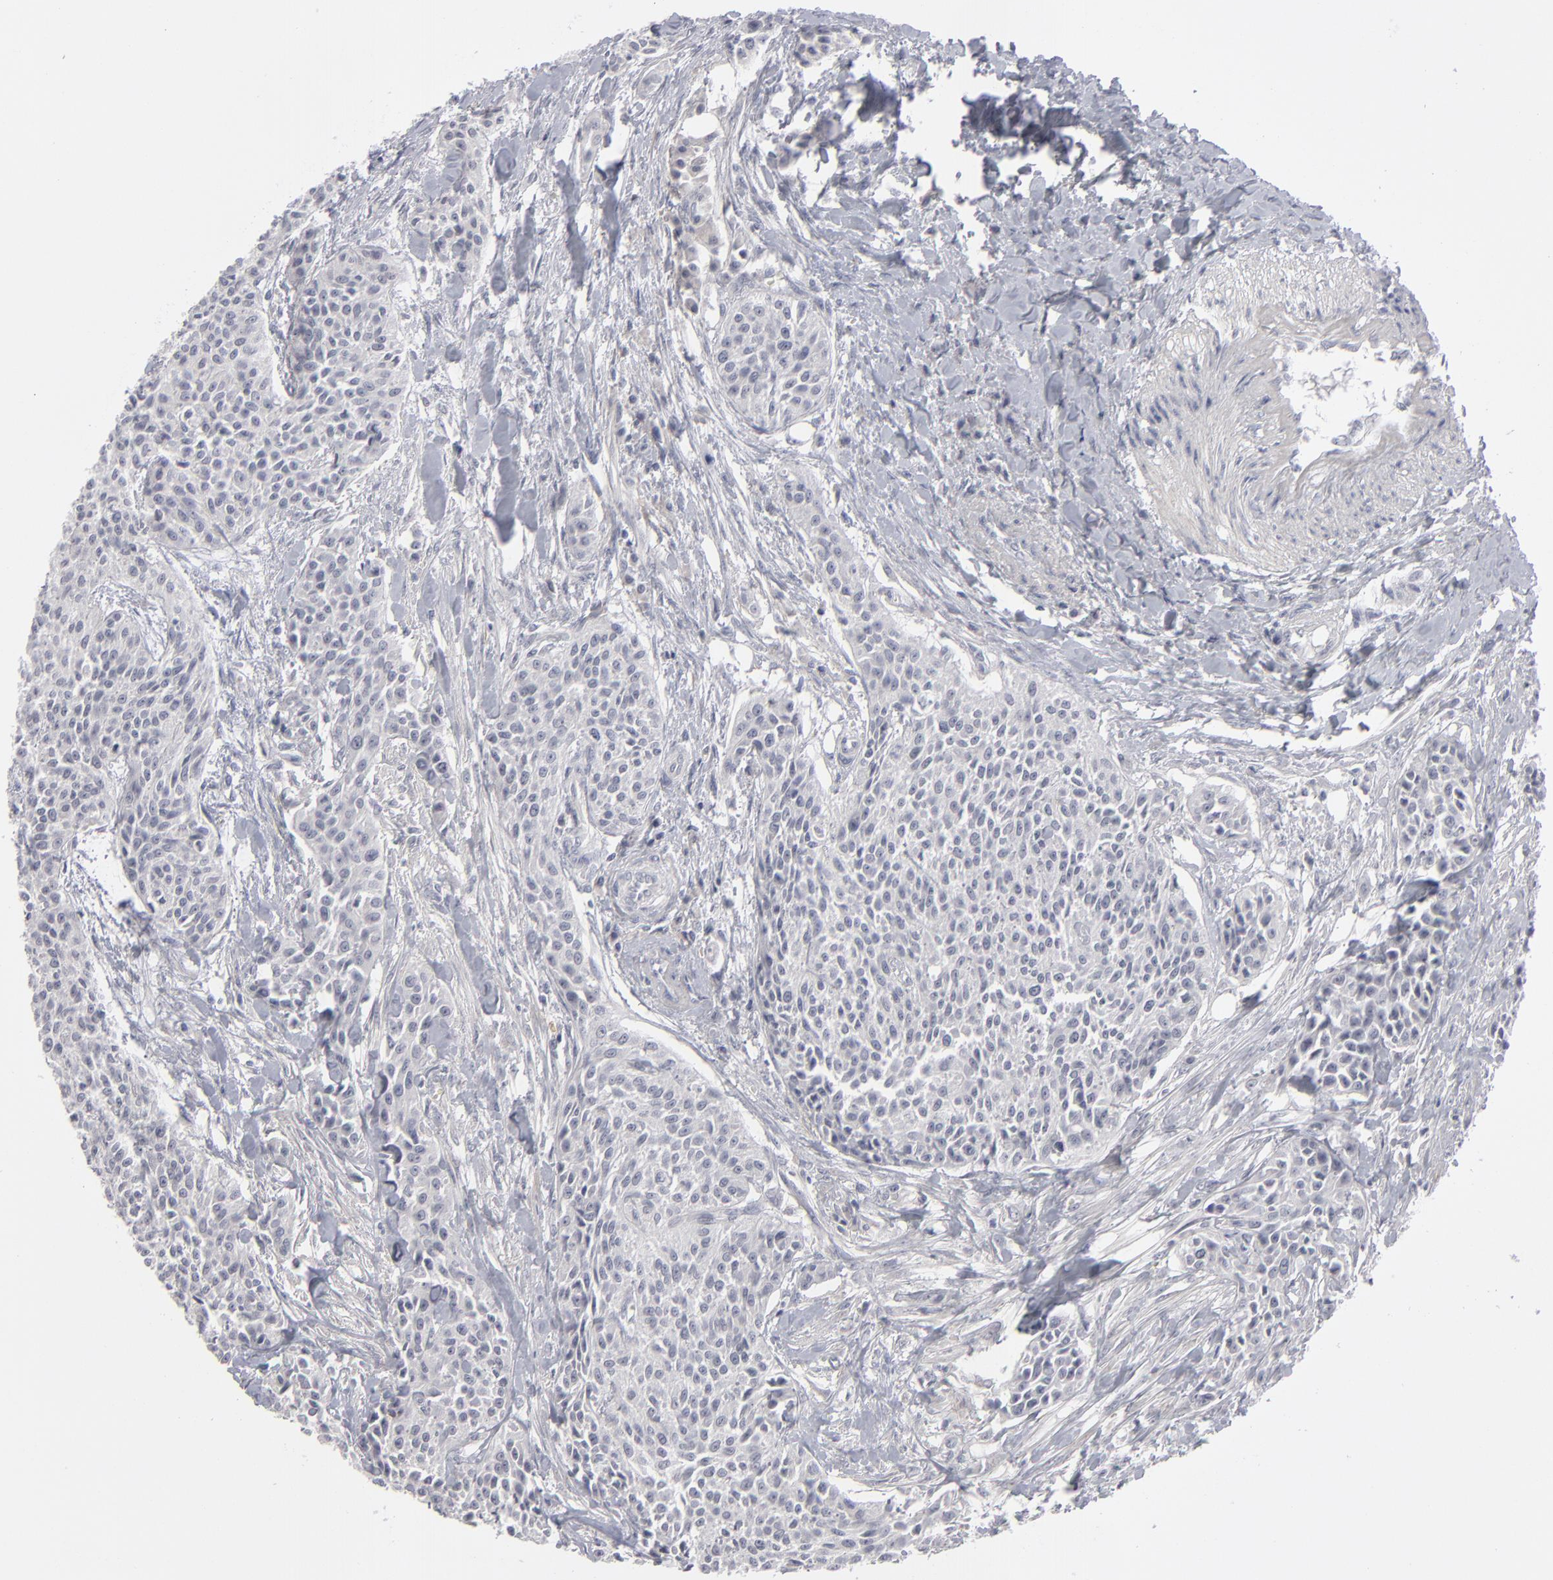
{"staining": {"intensity": "negative", "quantity": "none", "location": "none"}, "tissue": "urothelial cancer", "cell_type": "Tumor cells", "image_type": "cancer", "snomed": [{"axis": "morphology", "description": "Urothelial carcinoma, High grade"}, {"axis": "topography", "description": "Urinary bladder"}], "caption": "A high-resolution histopathology image shows IHC staining of urothelial carcinoma (high-grade), which reveals no significant positivity in tumor cells.", "gene": "KIAA1210", "patient": {"sex": "male", "age": 56}}